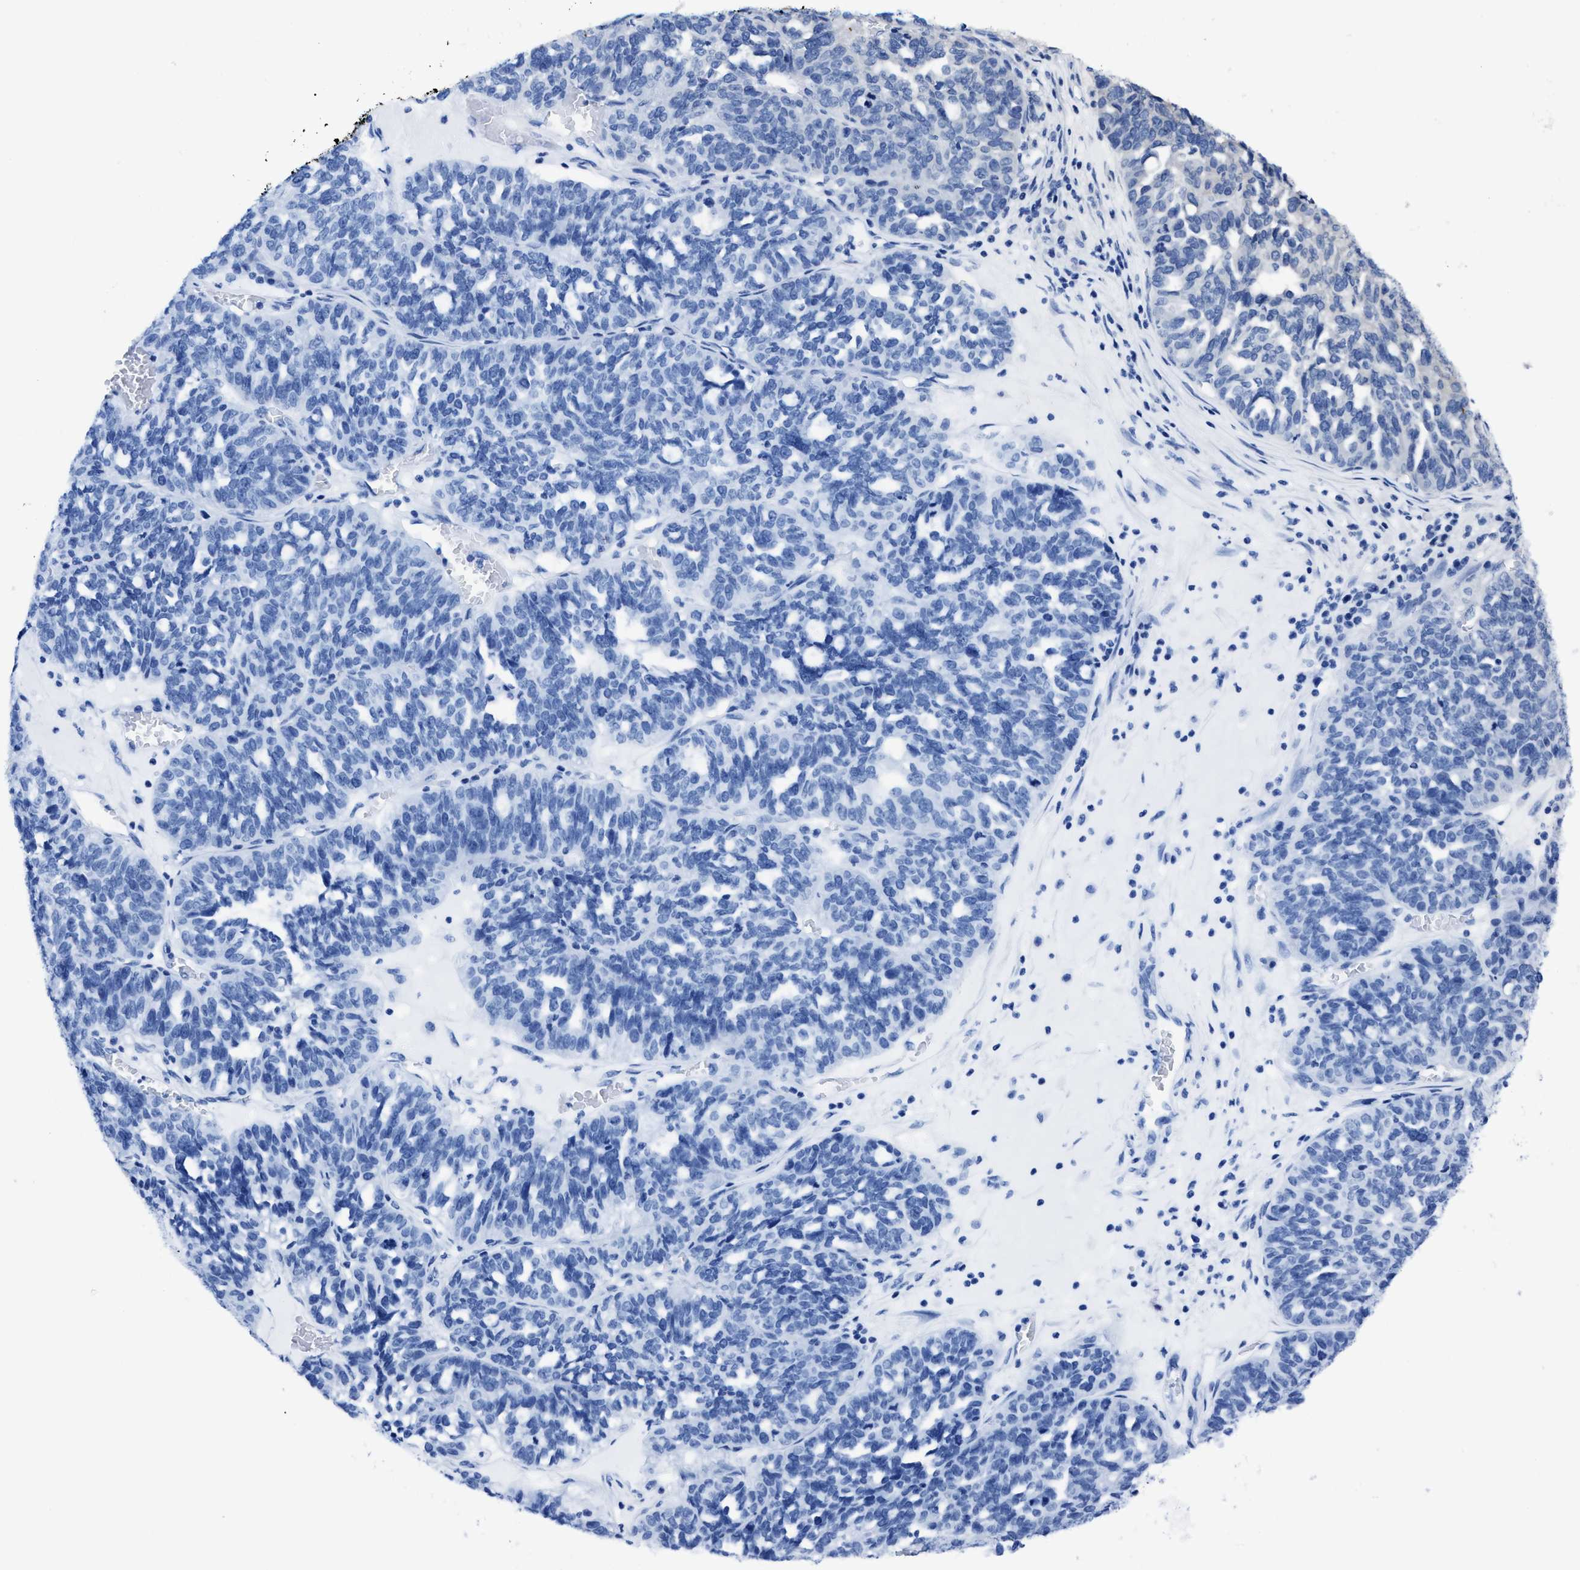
{"staining": {"intensity": "moderate", "quantity": "<25%", "location": "cytoplasmic/membranous"}, "tissue": "ovarian cancer", "cell_type": "Tumor cells", "image_type": "cancer", "snomed": [{"axis": "morphology", "description": "Cystadenocarcinoma, serous, NOS"}, {"axis": "topography", "description": "Ovary"}], "caption": "Serous cystadenocarcinoma (ovarian) stained with IHC shows moderate cytoplasmic/membranous positivity in about <25% of tumor cells.", "gene": "GET4", "patient": {"sex": "female", "age": 59}}